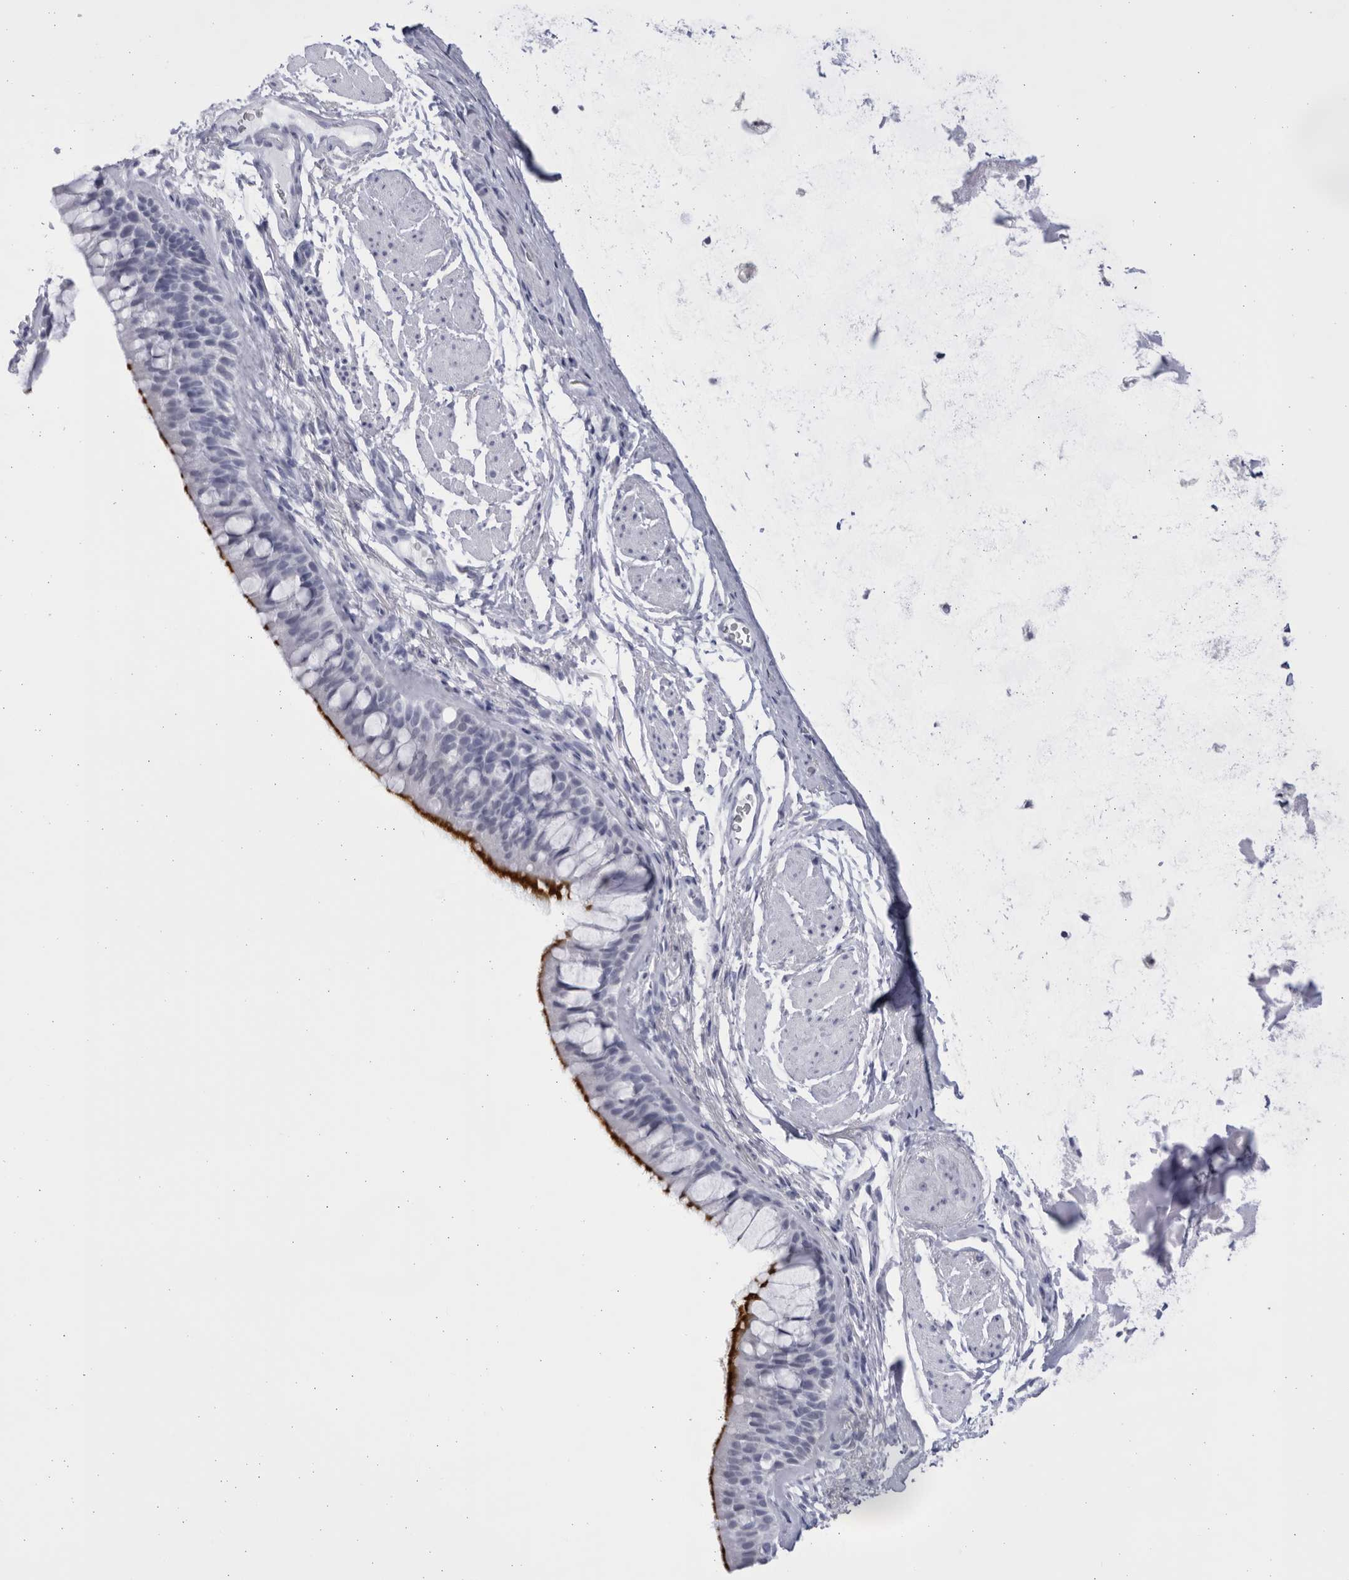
{"staining": {"intensity": "strong", "quantity": "25%-75%", "location": "cytoplasmic/membranous"}, "tissue": "bronchus", "cell_type": "Respiratory epithelial cells", "image_type": "normal", "snomed": [{"axis": "morphology", "description": "Normal tissue, NOS"}, {"axis": "topography", "description": "Cartilage tissue"}, {"axis": "topography", "description": "Bronchus"}], "caption": "This is a micrograph of IHC staining of normal bronchus, which shows strong staining in the cytoplasmic/membranous of respiratory epithelial cells.", "gene": "CCDC181", "patient": {"sex": "female", "age": 53}}